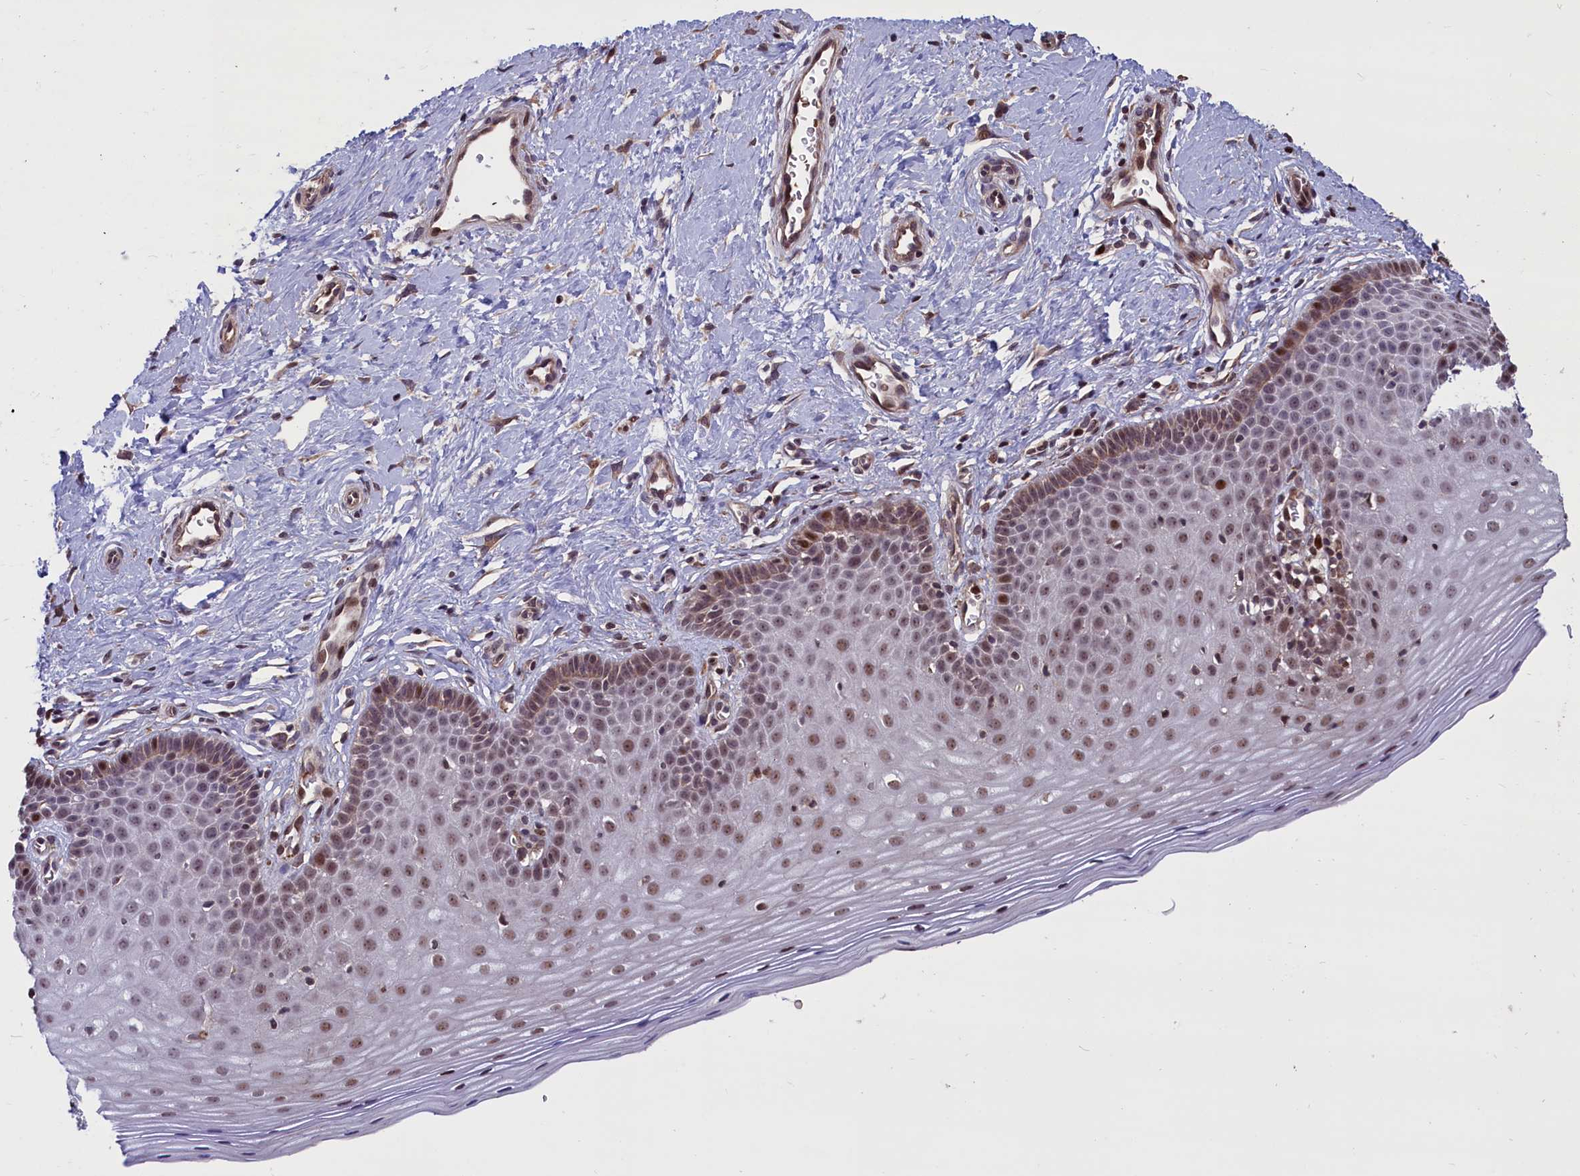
{"staining": {"intensity": "moderate", "quantity": ">75%", "location": "nuclear"}, "tissue": "cervix", "cell_type": "Glandular cells", "image_type": "normal", "snomed": [{"axis": "morphology", "description": "Normal tissue, NOS"}, {"axis": "topography", "description": "Cervix"}], "caption": "Glandular cells reveal moderate nuclear staining in approximately >75% of cells in normal cervix.", "gene": "SHFL", "patient": {"sex": "female", "age": 36}}